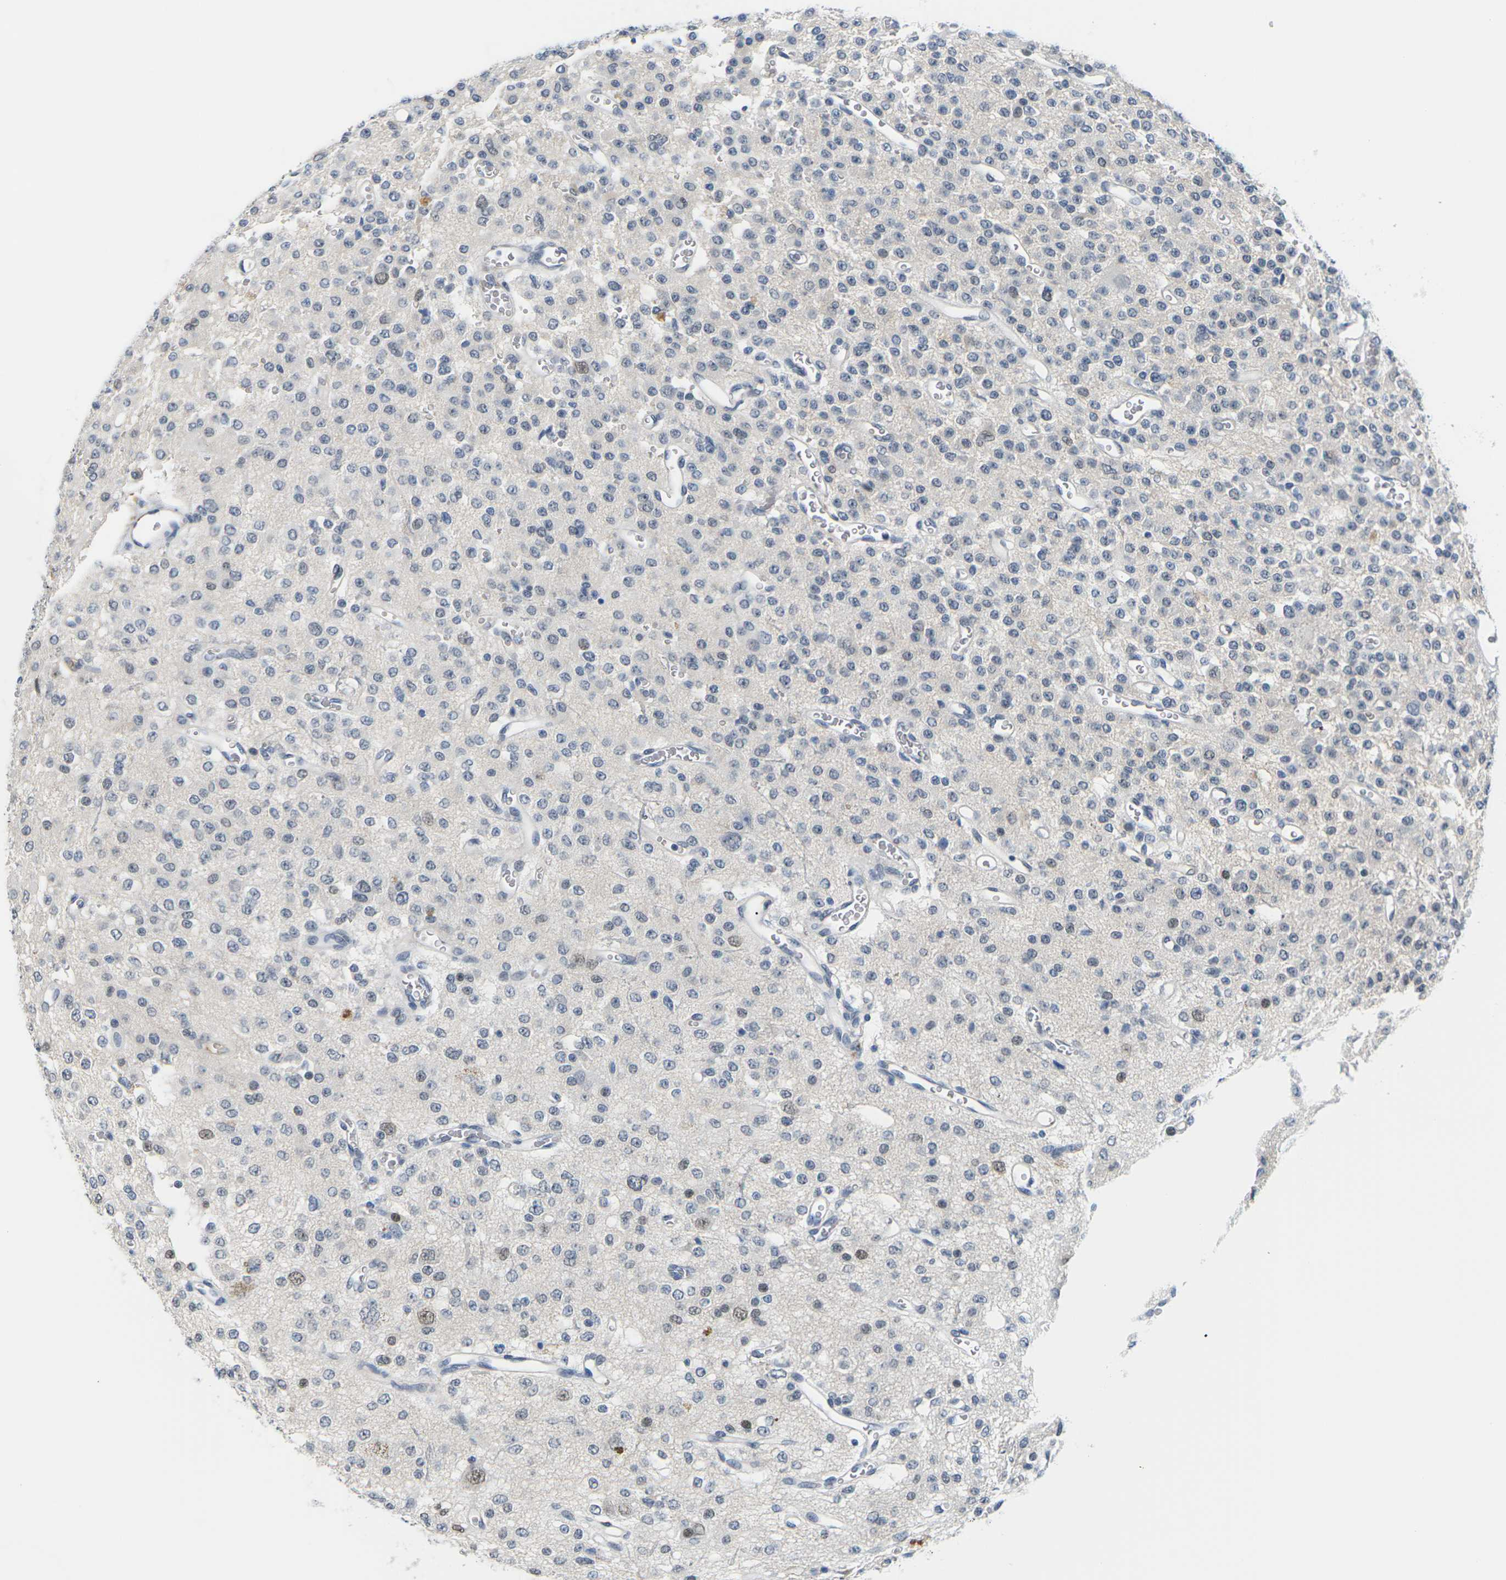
{"staining": {"intensity": "moderate", "quantity": "<25%", "location": "nuclear"}, "tissue": "glioma", "cell_type": "Tumor cells", "image_type": "cancer", "snomed": [{"axis": "morphology", "description": "Glioma, malignant, Low grade"}, {"axis": "topography", "description": "Brain"}], "caption": "Immunohistochemistry of glioma displays low levels of moderate nuclear expression in approximately <25% of tumor cells.", "gene": "PKP2", "patient": {"sex": "male", "age": 38}}